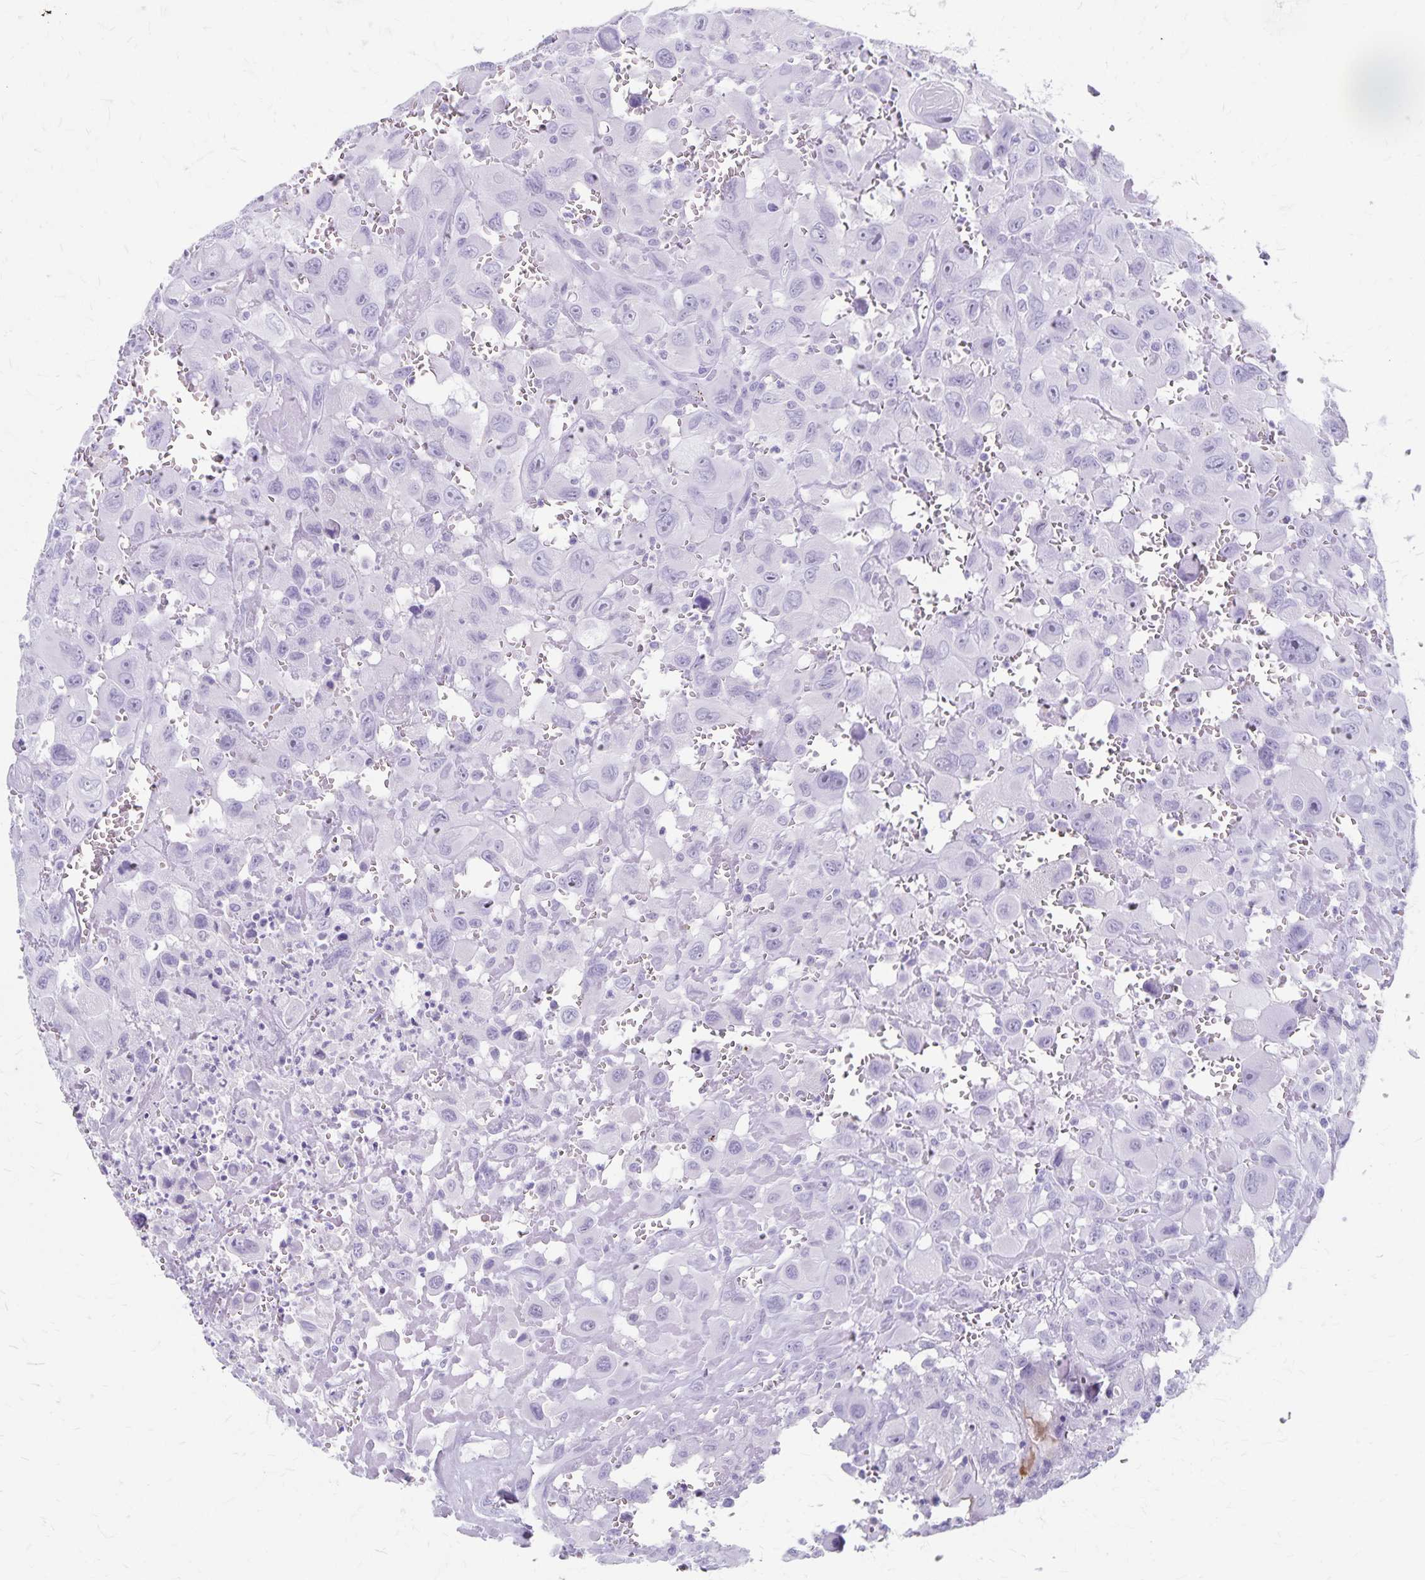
{"staining": {"intensity": "negative", "quantity": "none", "location": "none"}, "tissue": "head and neck cancer", "cell_type": "Tumor cells", "image_type": "cancer", "snomed": [{"axis": "morphology", "description": "Squamous cell carcinoma, NOS"}, {"axis": "morphology", "description": "Squamous cell carcinoma, metastatic, NOS"}, {"axis": "topography", "description": "Oral tissue"}, {"axis": "topography", "description": "Head-Neck"}], "caption": "This is a photomicrograph of IHC staining of head and neck squamous cell carcinoma, which shows no expression in tumor cells. (Immunohistochemistry (ihc), brightfield microscopy, high magnification).", "gene": "GPBAR1", "patient": {"sex": "female", "age": 85}}